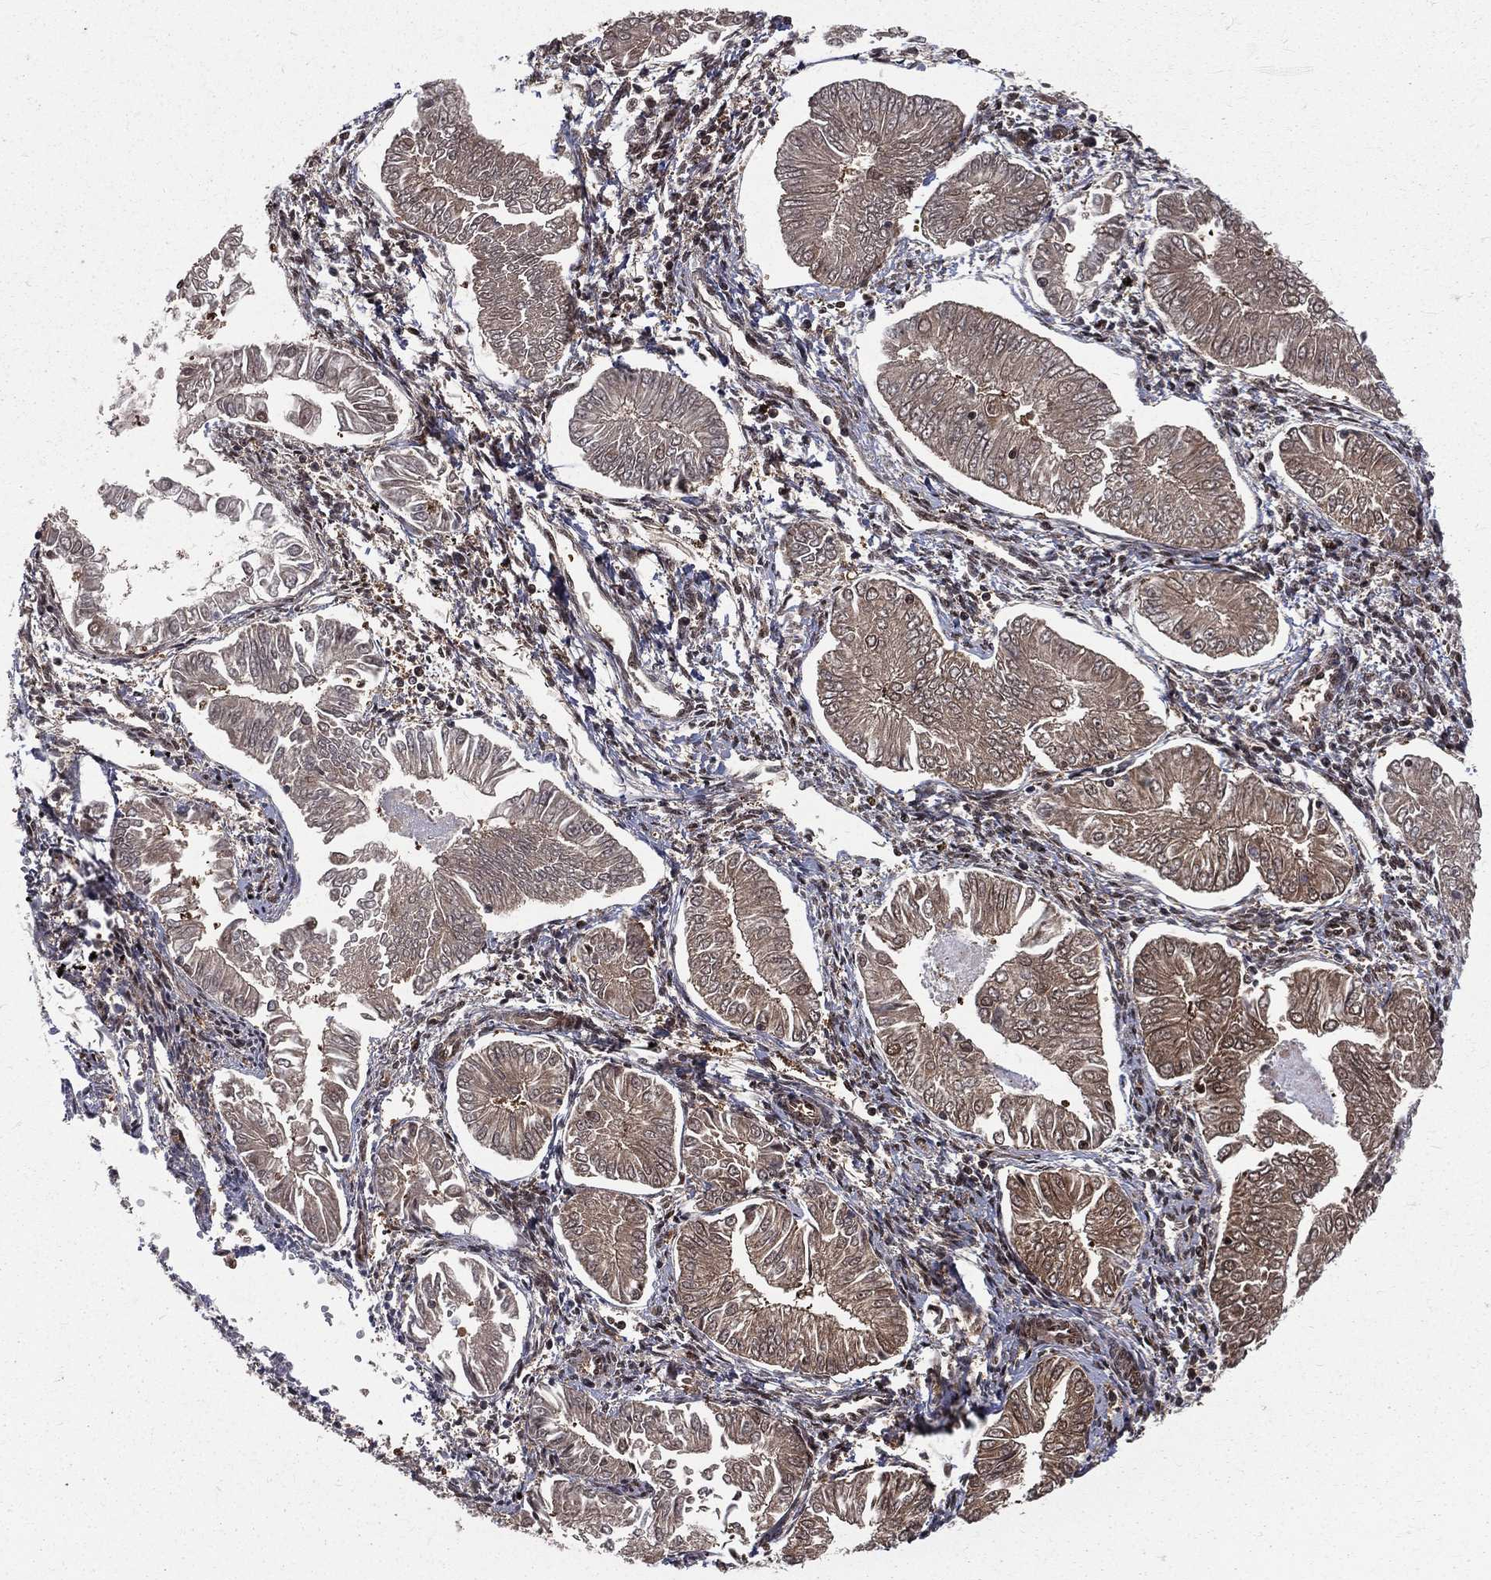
{"staining": {"intensity": "negative", "quantity": "none", "location": "none"}, "tissue": "endometrial cancer", "cell_type": "Tumor cells", "image_type": "cancer", "snomed": [{"axis": "morphology", "description": "Adenocarcinoma, NOS"}, {"axis": "topography", "description": "Endometrium"}], "caption": "A high-resolution photomicrograph shows immunohistochemistry staining of endometrial cancer (adenocarcinoma), which demonstrates no significant expression in tumor cells.", "gene": "COPS4", "patient": {"sex": "female", "age": 53}}